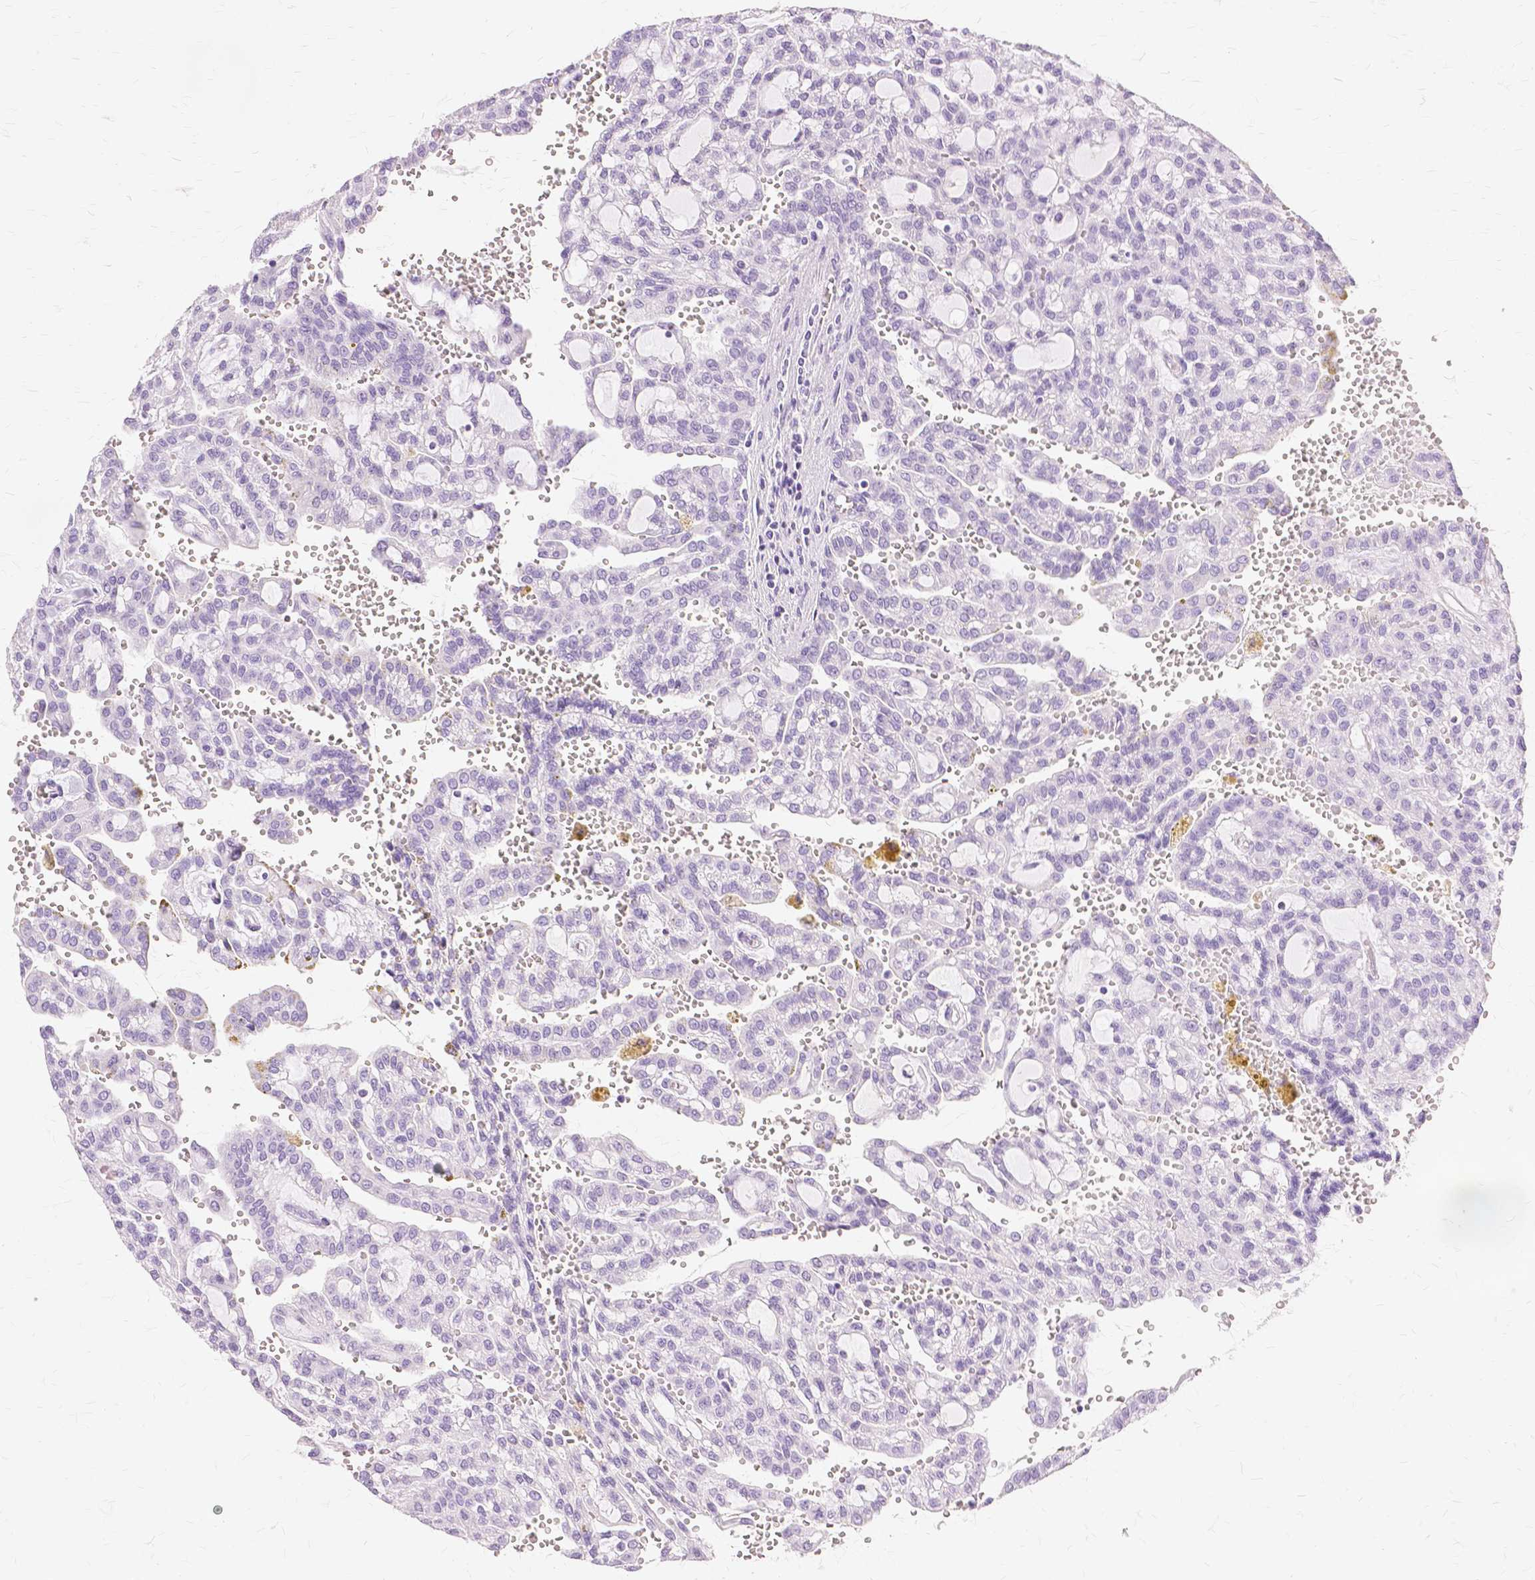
{"staining": {"intensity": "negative", "quantity": "none", "location": "none"}, "tissue": "renal cancer", "cell_type": "Tumor cells", "image_type": "cancer", "snomed": [{"axis": "morphology", "description": "Adenocarcinoma, NOS"}, {"axis": "topography", "description": "Kidney"}], "caption": "A high-resolution photomicrograph shows immunohistochemistry (IHC) staining of renal cancer (adenocarcinoma), which shows no significant staining in tumor cells.", "gene": "TGM1", "patient": {"sex": "male", "age": 63}}